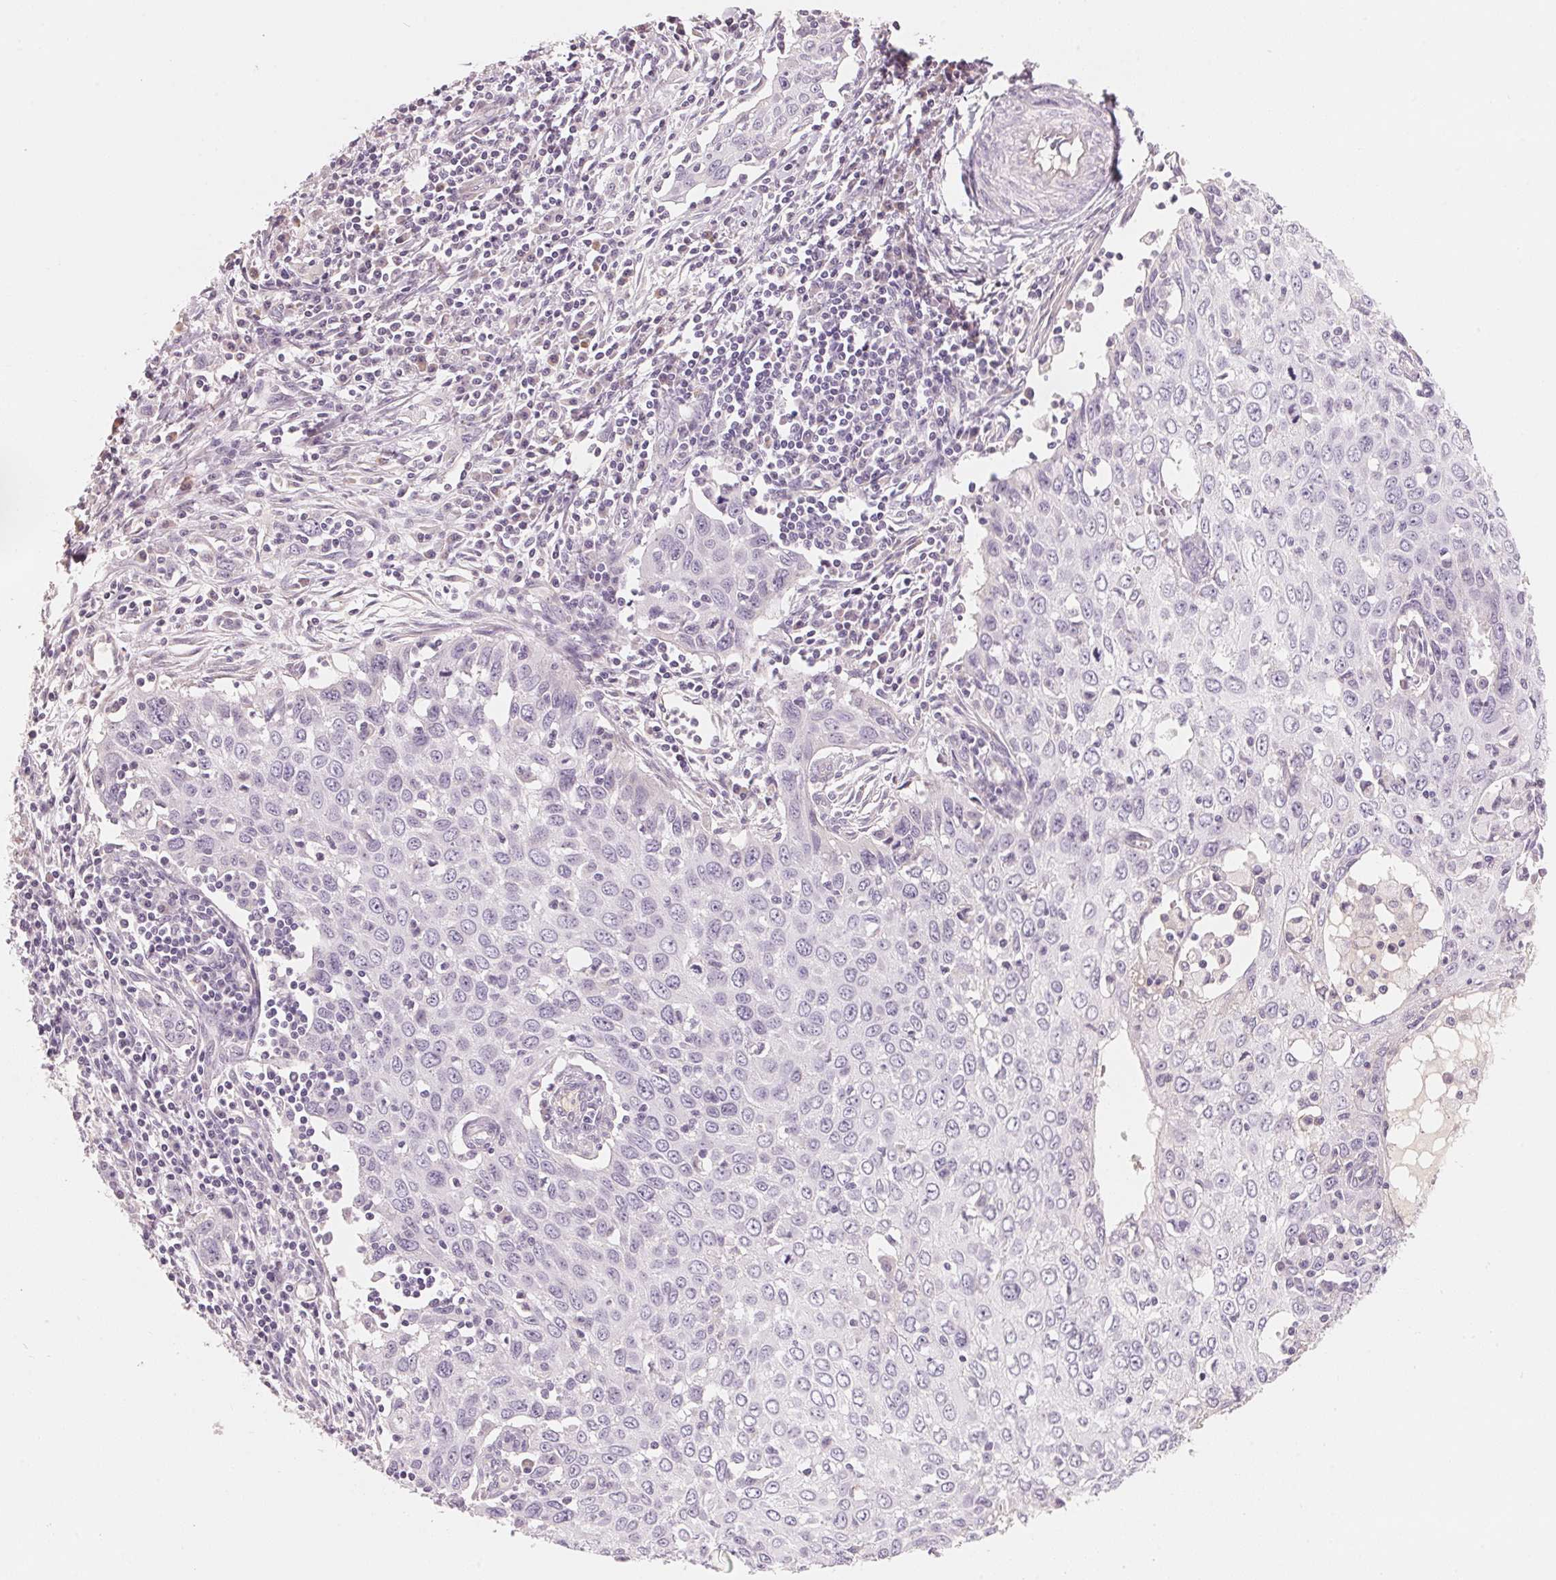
{"staining": {"intensity": "negative", "quantity": "none", "location": "none"}, "tissue": "cervical cancer", "cell_type": "Tumor cells", "image_type": "cancer", "snomed": [{"axis": "morphology", "description": "Squamous cell carcinoma, NOS"}, {"axis": "topography", "description": "Cervix"}], "caption": "Tumor cells show no significant expression in squamous cell carcinoma (cervical). Brightfield microscopy of immunohistochemistry (IHC) stained with DAB (3,3'-diaminobenzidine) (brown) and hematoxylin (blue), captured at high magnification.", "gene": "CFHR2", "patient": {"sex": "female", "age": 38}}